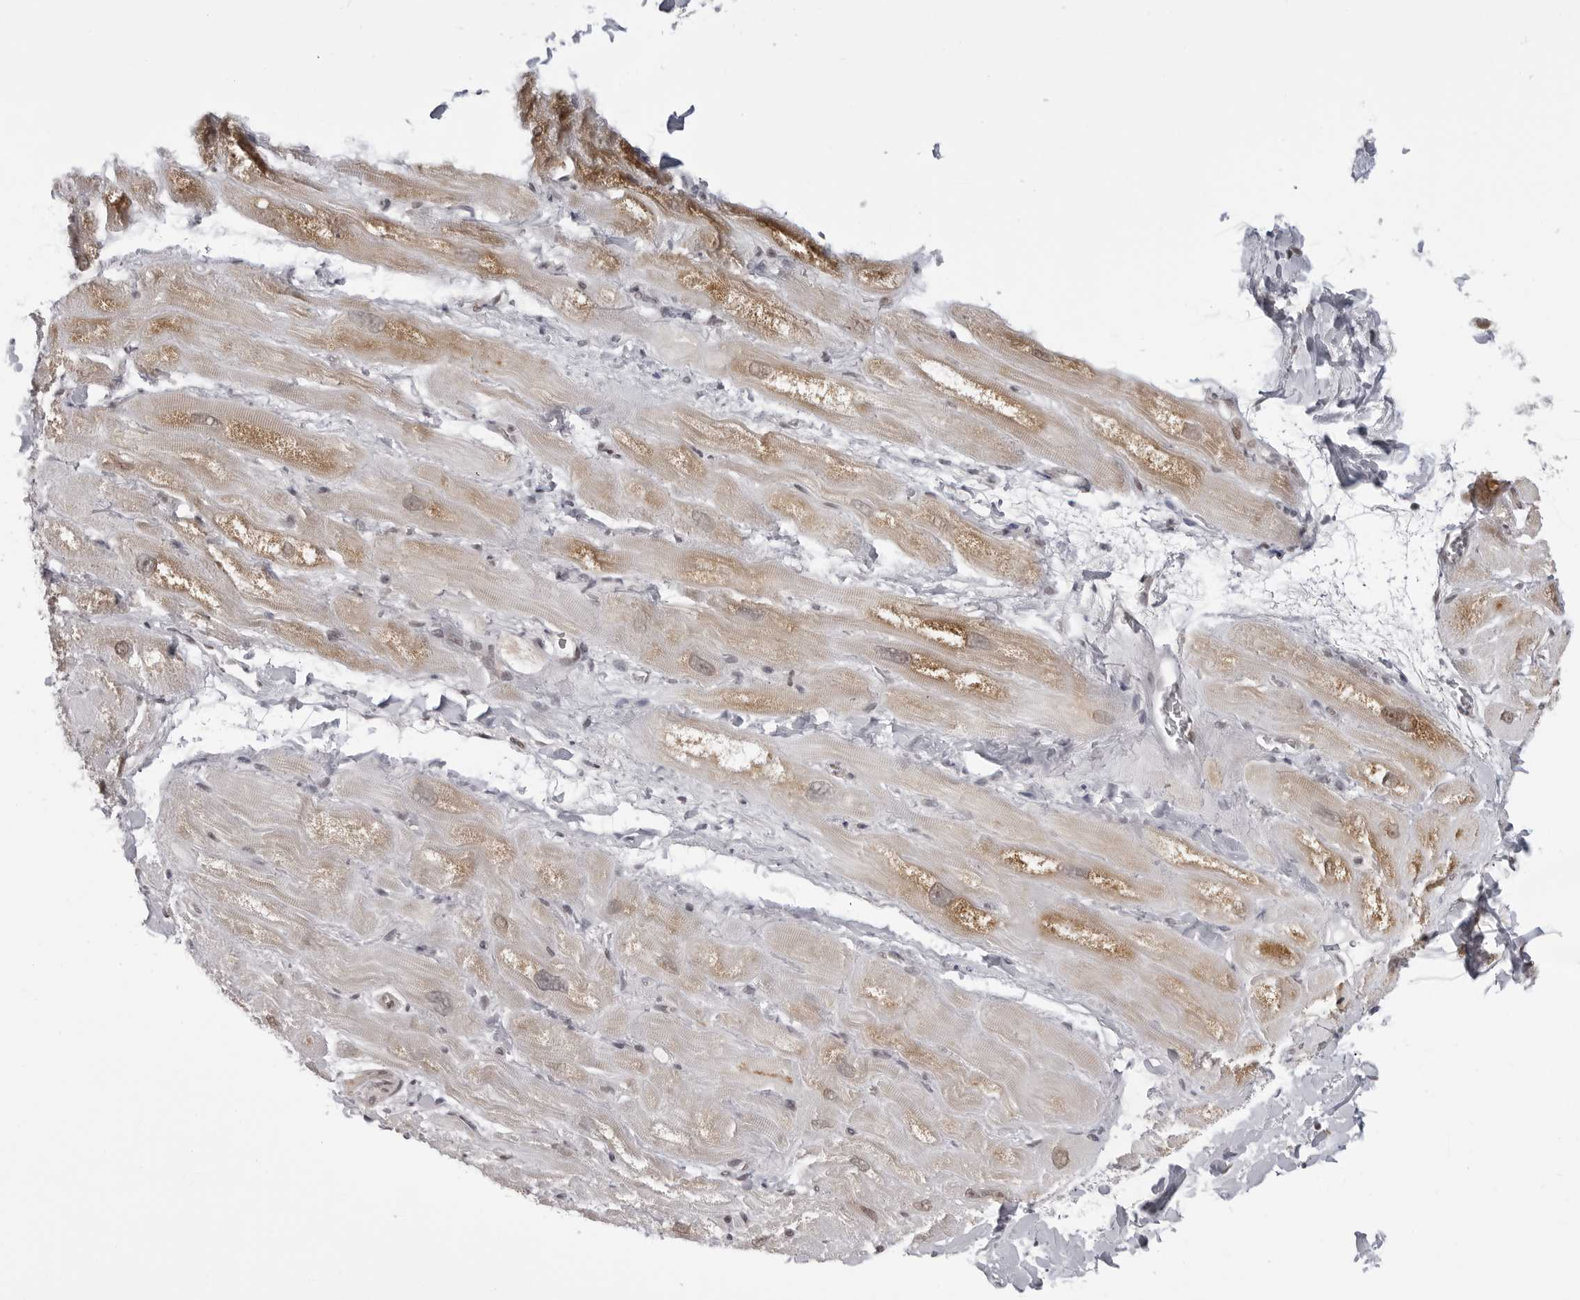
{"staining": {"intensity": "moderate", "quantity": "25%-75%", "location": "cytoplasmic/membranous"}, "tissue": "heart muscle", "cell_type": "Cardiomyocytes", "image_type": "normal", "snomed": [{"axis": "morphology", "description": "Normal tissue, NOS"}, {"axis": "topography", "description": "Heart"}], "caption": "Protein expression analysis of normal human heart muscle reveals moderate cytoplasmic/membranous expression in about 25%-75% of cardiomyocytes. (Brightfield microscopy of DAB IHC at high magnification).", "gene": "PHF3", "patient": {"sex": "male", "age": 49}}